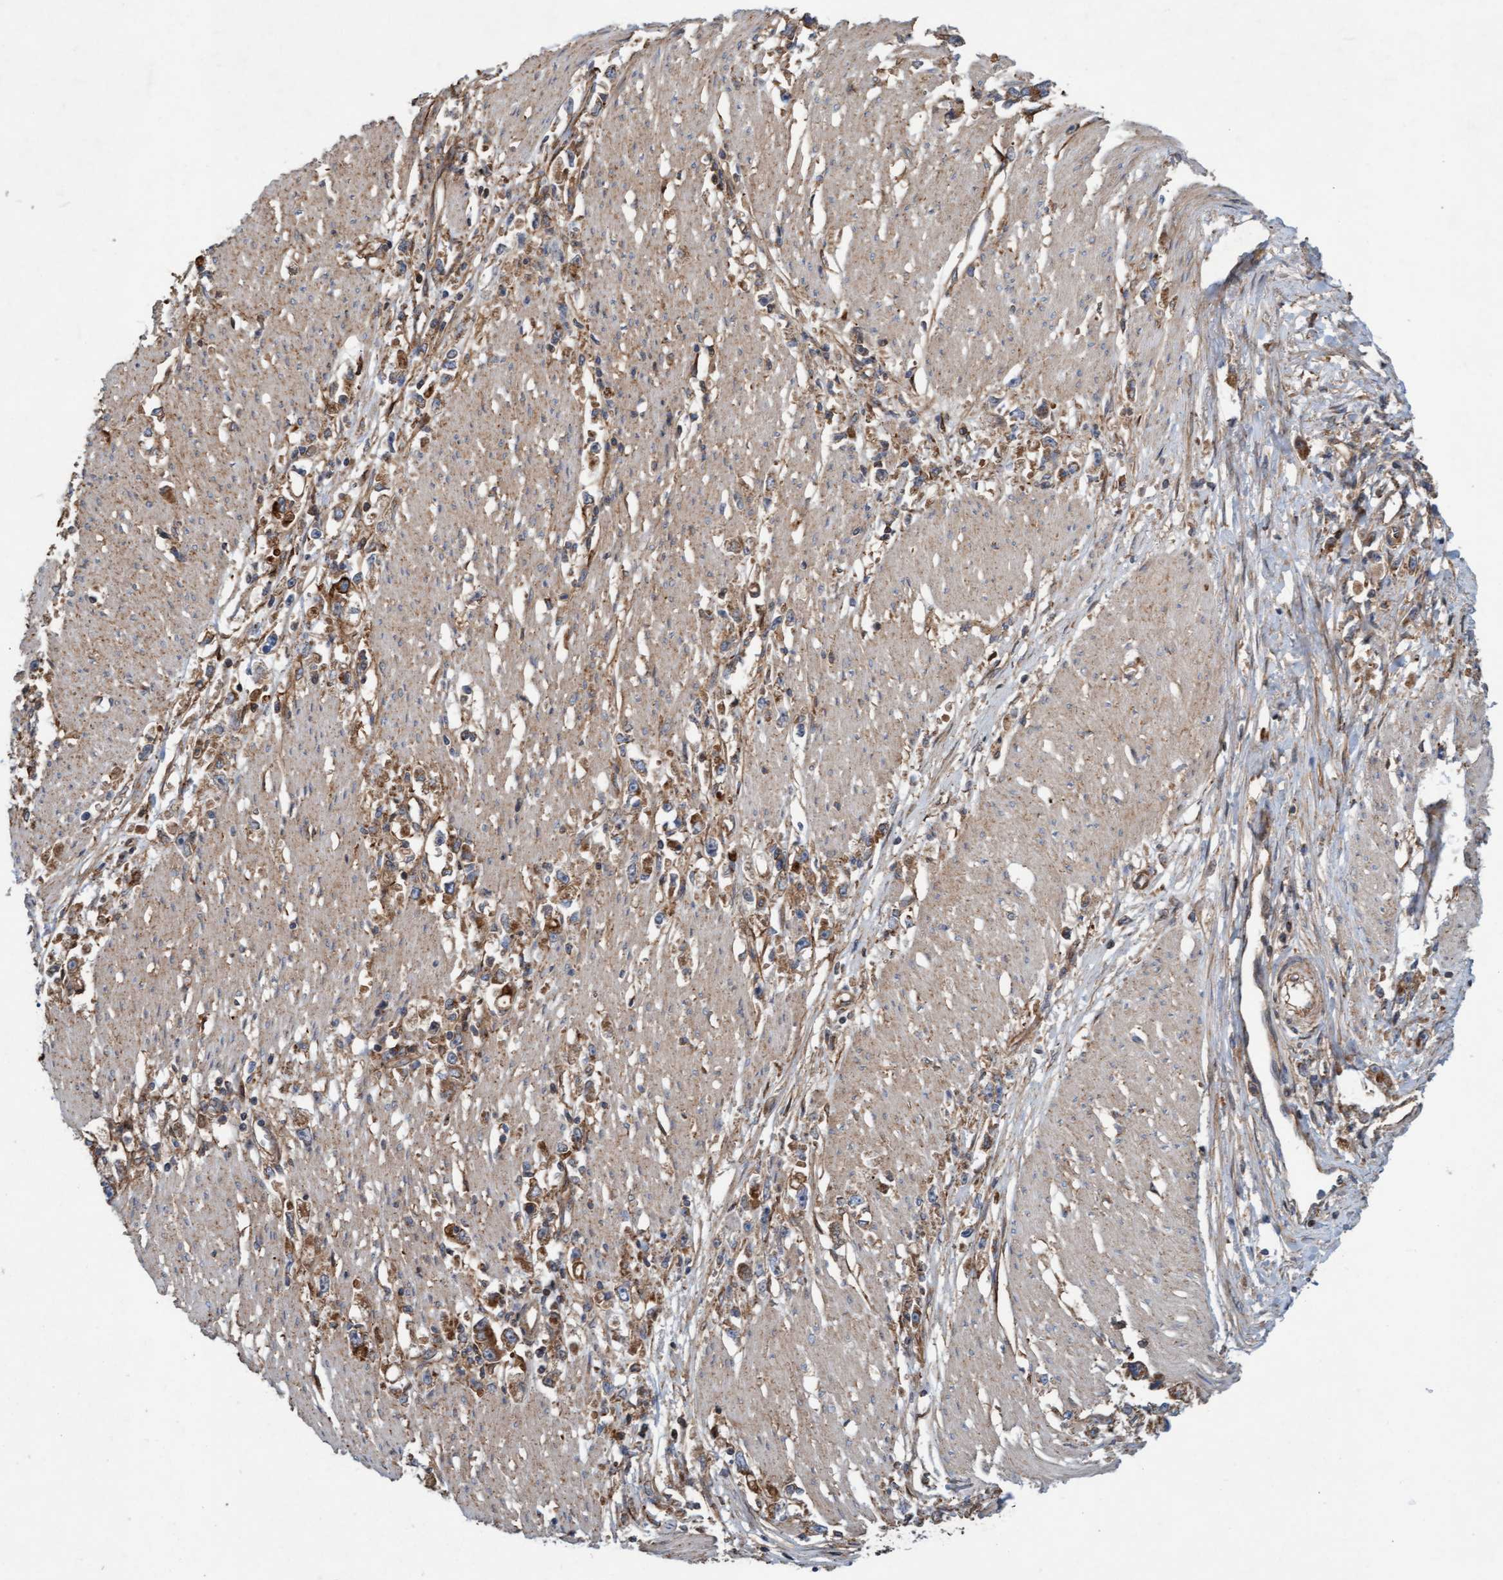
{"staining": {"intensity": "moderate", "quantity": ">75%", "location": "cytoplasmic/membranous"}, "tissue": "stomach cancer", "cell_type": "Tumor cells", "image_type": "cancer", "snomed": [{"axis": "morphology", "description": "Adenocarcinoma, NOS"}, {"axis": "topography", "description": "Stomach"}], "caption": "Immunohistochemical staining of stomach adenocarcinoma displays medium levels of moderate cytoplasmic/membranous expression in approximately >75% of tumor cells.", "gene": "ERAL1", "patient": {"sex": "female", "age": 59}}